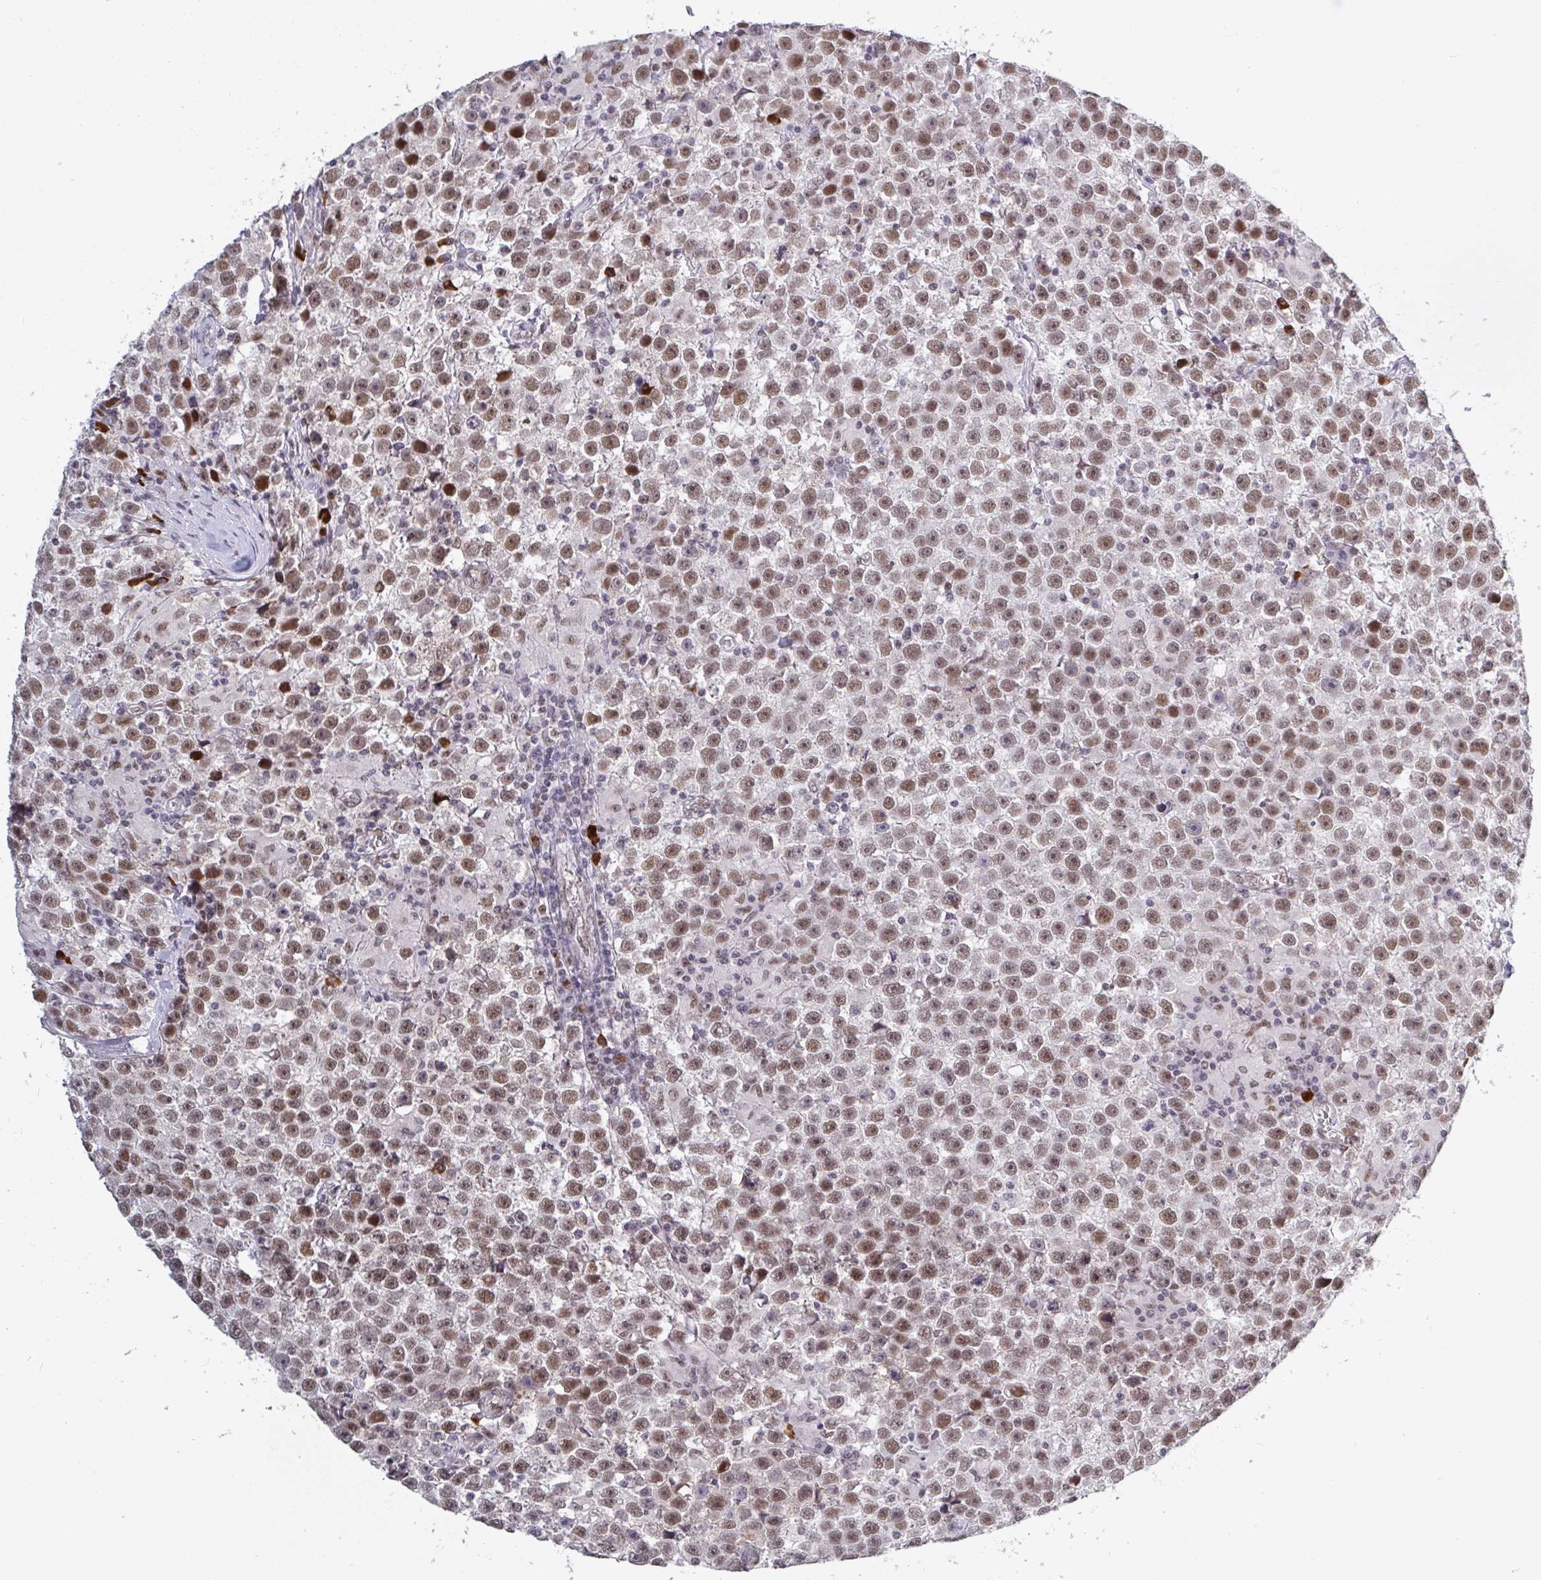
{"staining": {"intensity": "moderate", "quantity": ">75%", "location": "nuclear"}, "tissue": "testis cancer", "cell_type": "Tumor cells", "image_type": "cancer", "snomed": [{"axis": "morphology", "description": "Seminoma, NOS"}, {"axis": "topography", "description": "Testis"}], "caption": "The immunohistochemical stain labels moderate nuclear positivity in tumor cells of seminoma (testis) tissue.", "gene": "BCL7B", "patient": {"sex": "male", "age": 31}}